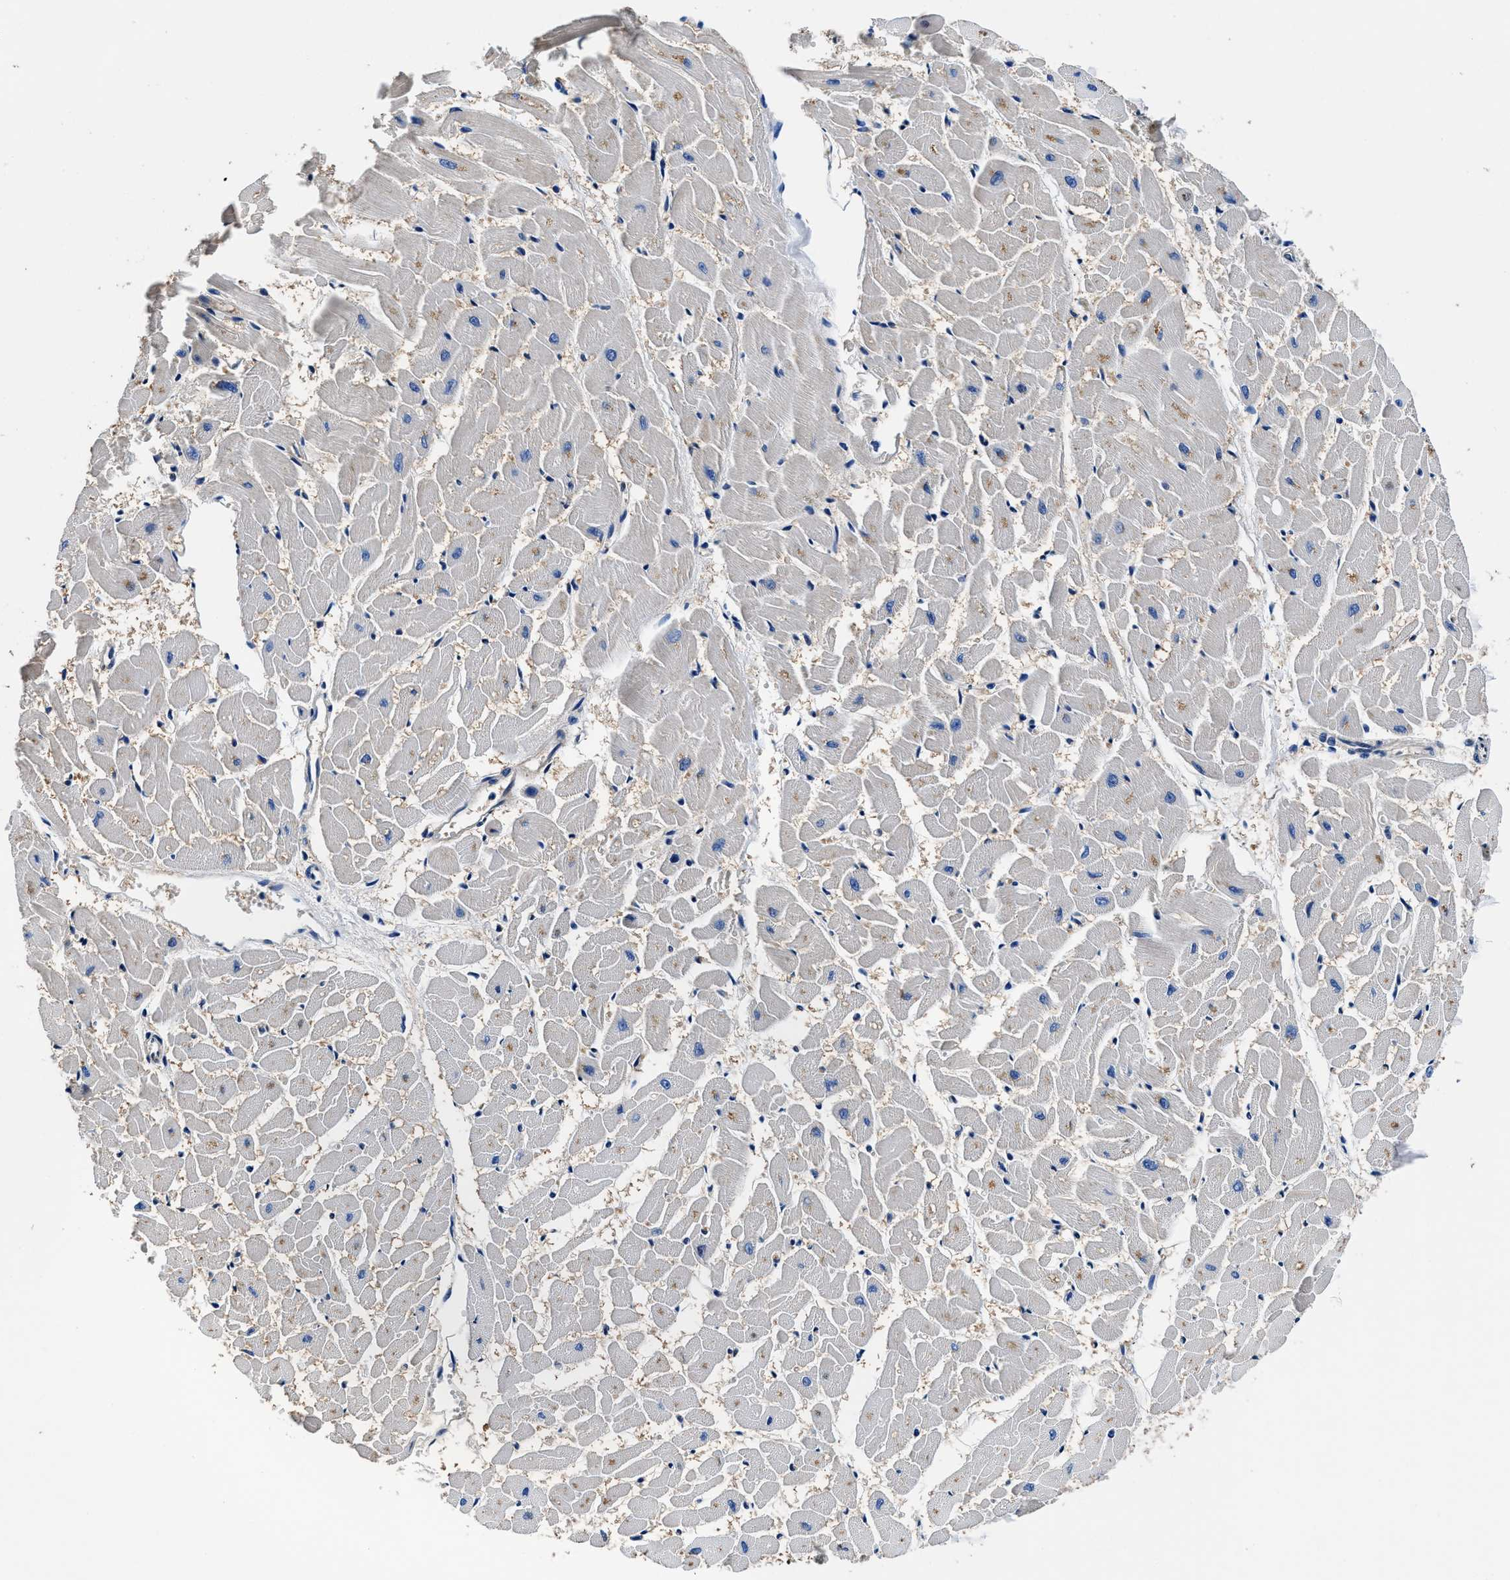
{"staining": {"intensity": "moderate", "quantity": "25%-75%", "location": "cytoplasmic/membranous"}, "tissue": "heart muscle", "cell_type": "Cardiomyocytes", "image_type": "normal", "snomed": [{"axis": "morphology", "description": "Normal tissue, NOS"}, {"axis": "topography", "description": "Heart"}], "caption": "Approximately 25%-75% of cardiomyocytes in unremarkable heart muscle reveal moderate cytoplasmic/membranous protein expression as visualized by brown immunohistochemical staining.", "gene": "NEU1", "patient": {"sex": "female", "age": 19}}